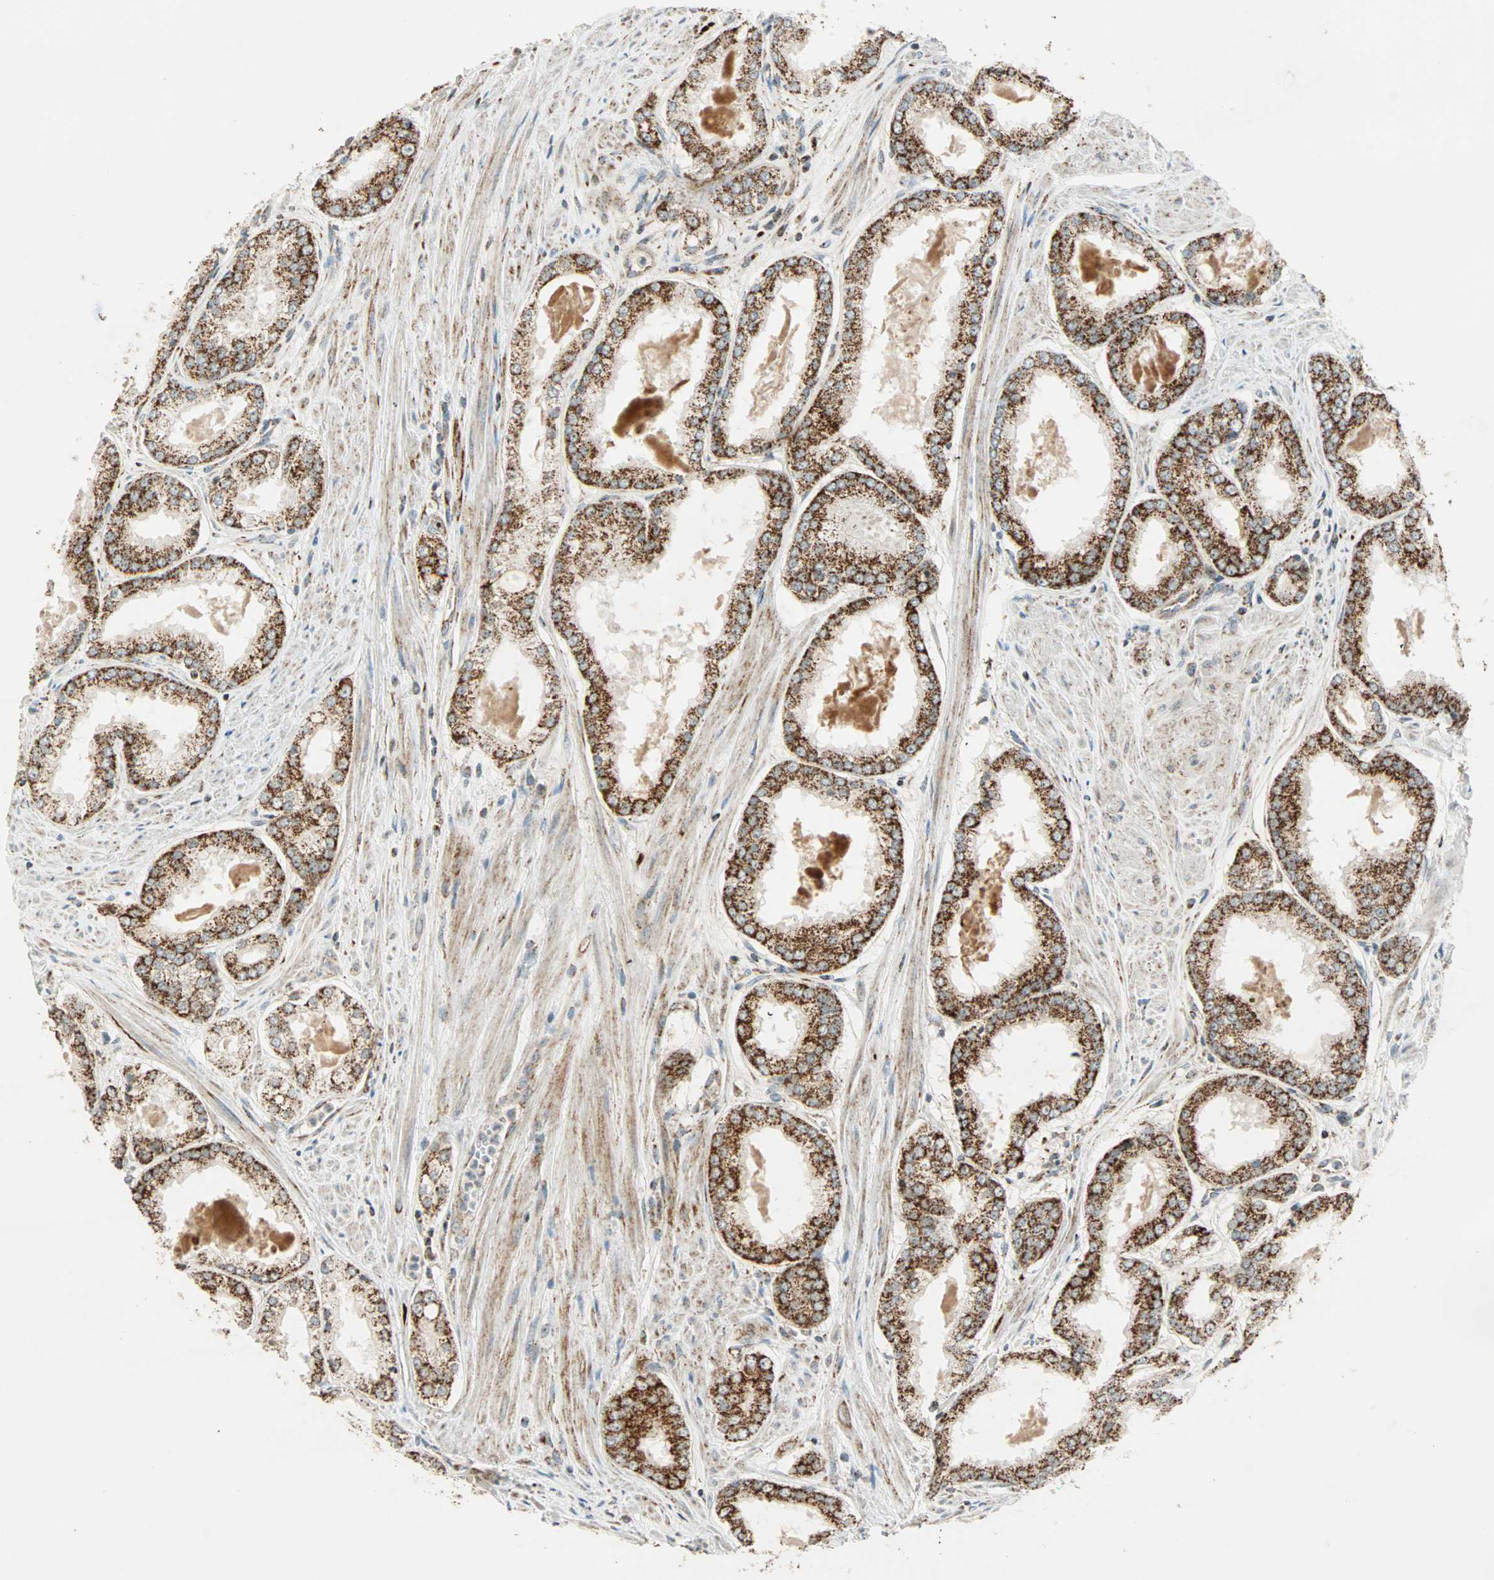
{"staining": {"intensity": "moderate", "quantity": ">75%", "location": "cytoplasmic/membranous"}, "tissue": "prostate cancer", "cell_type": "Tumor cells", "image_type": "cancer", "snomed": [{"axis": "morphology", "description": "Adenocarcinoma, Low grade"}, {"axis": "topography", "description": "Prostate"}], "caption": "The micrograph exhibits staining of prostate cancer, revealing moderate cytoplasmic/membranous protein positivity (brown color) within tumor cells.", "gene": "SPRY4", "patient": {"sex": "male", "age": 64}}